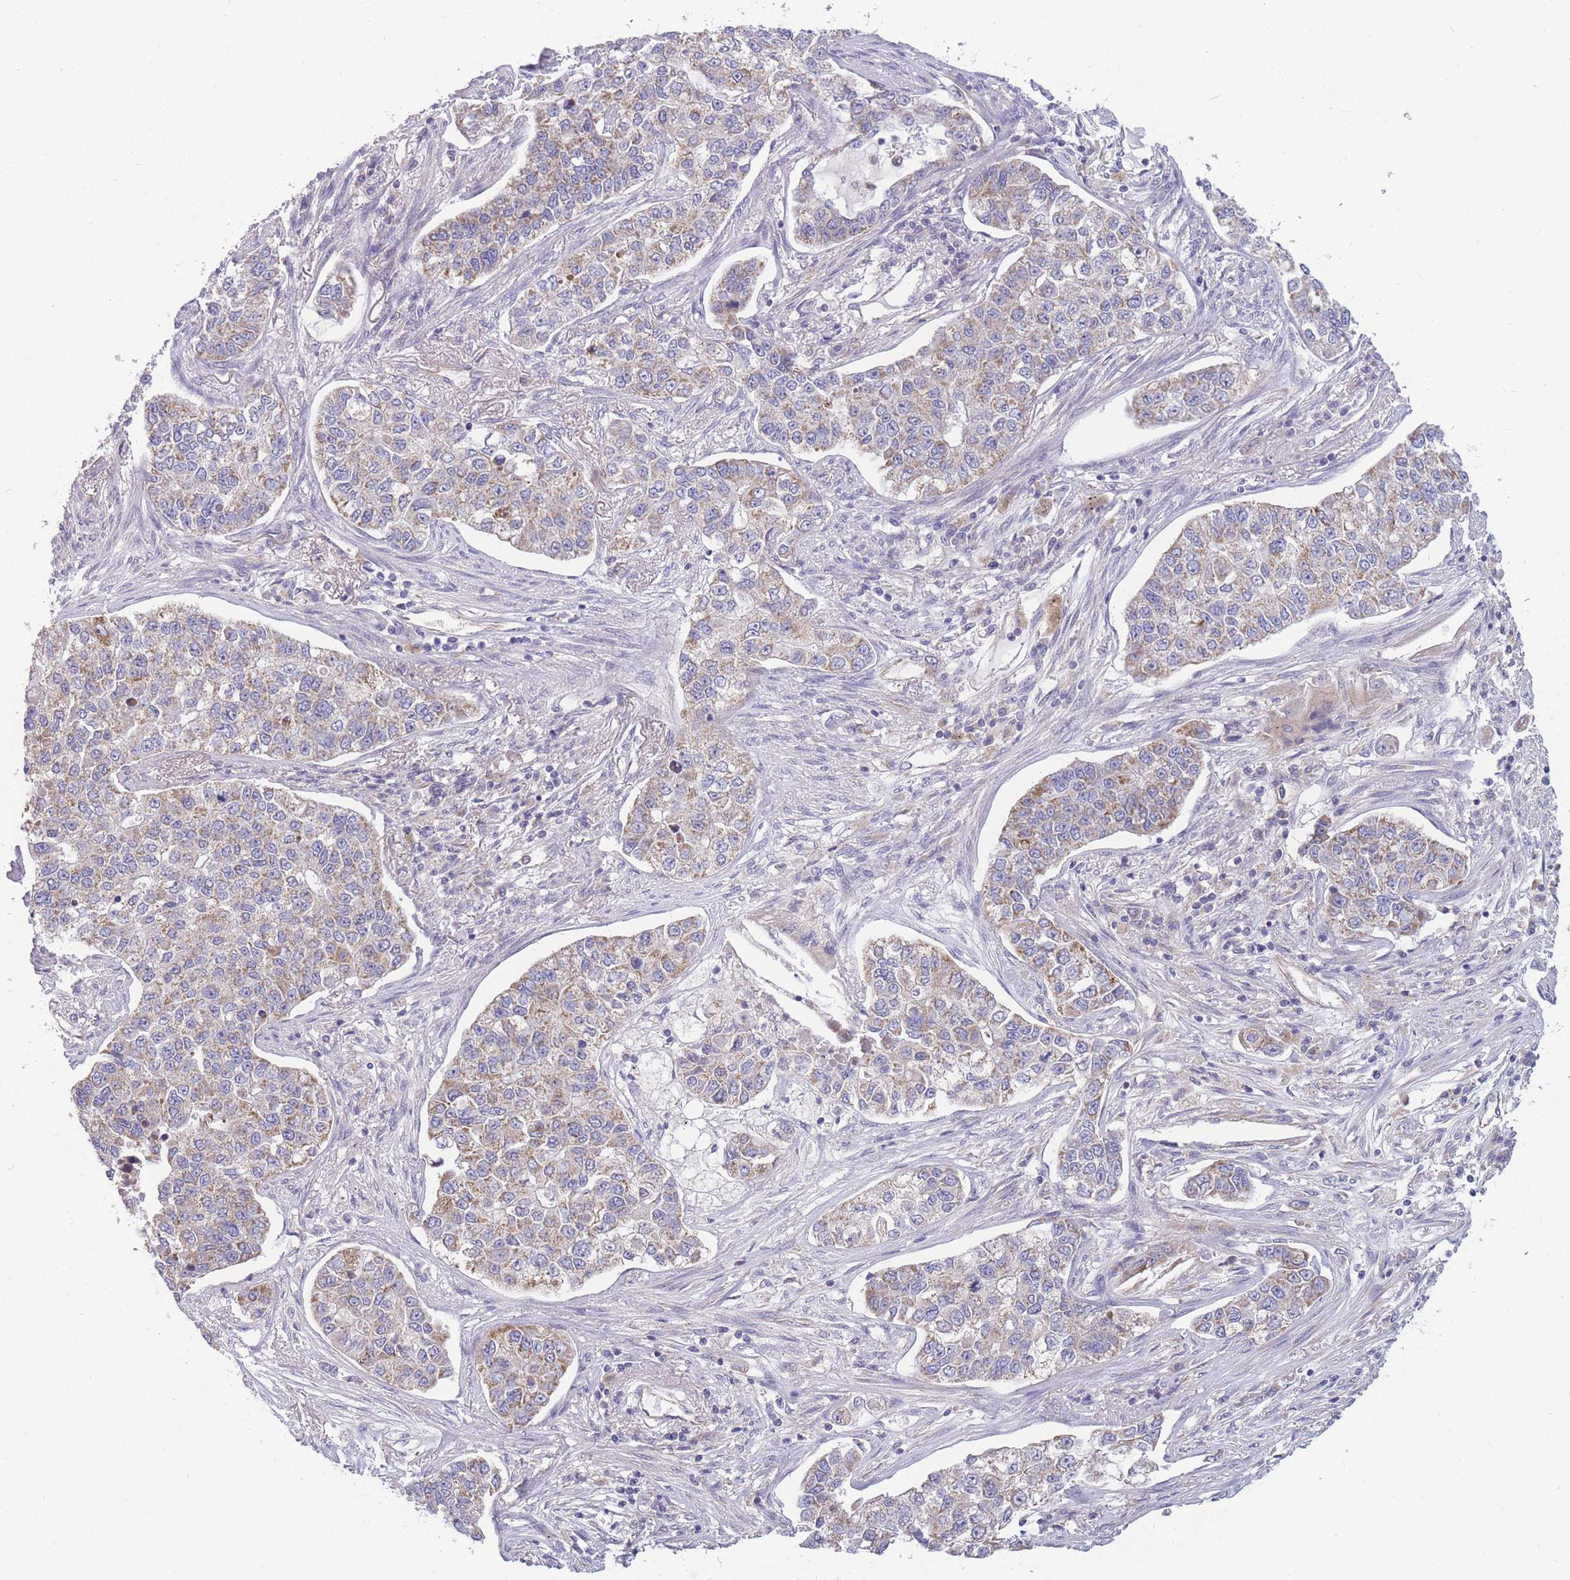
{"staining": {"intensity": "moderate", "quantity": "25%-75%", "location": "cytoplasmic/membranous"}, "tissue": "lung cancer", "cell_type": "Tumor cells", "image_type": "cancer", "snomed": [{"axis": "morphology", "description": "Adenocarcinoma, NOS"}, {"axis": "topography", "description": "Lung"}], "caption": "Tumor cells show medium levels of moderate cytoplasmic/membranous staining in about 25%-75% of cells in human lung cancer.", "gene": "MRPS9", "patient": {"sex": "male", "age": 49}}